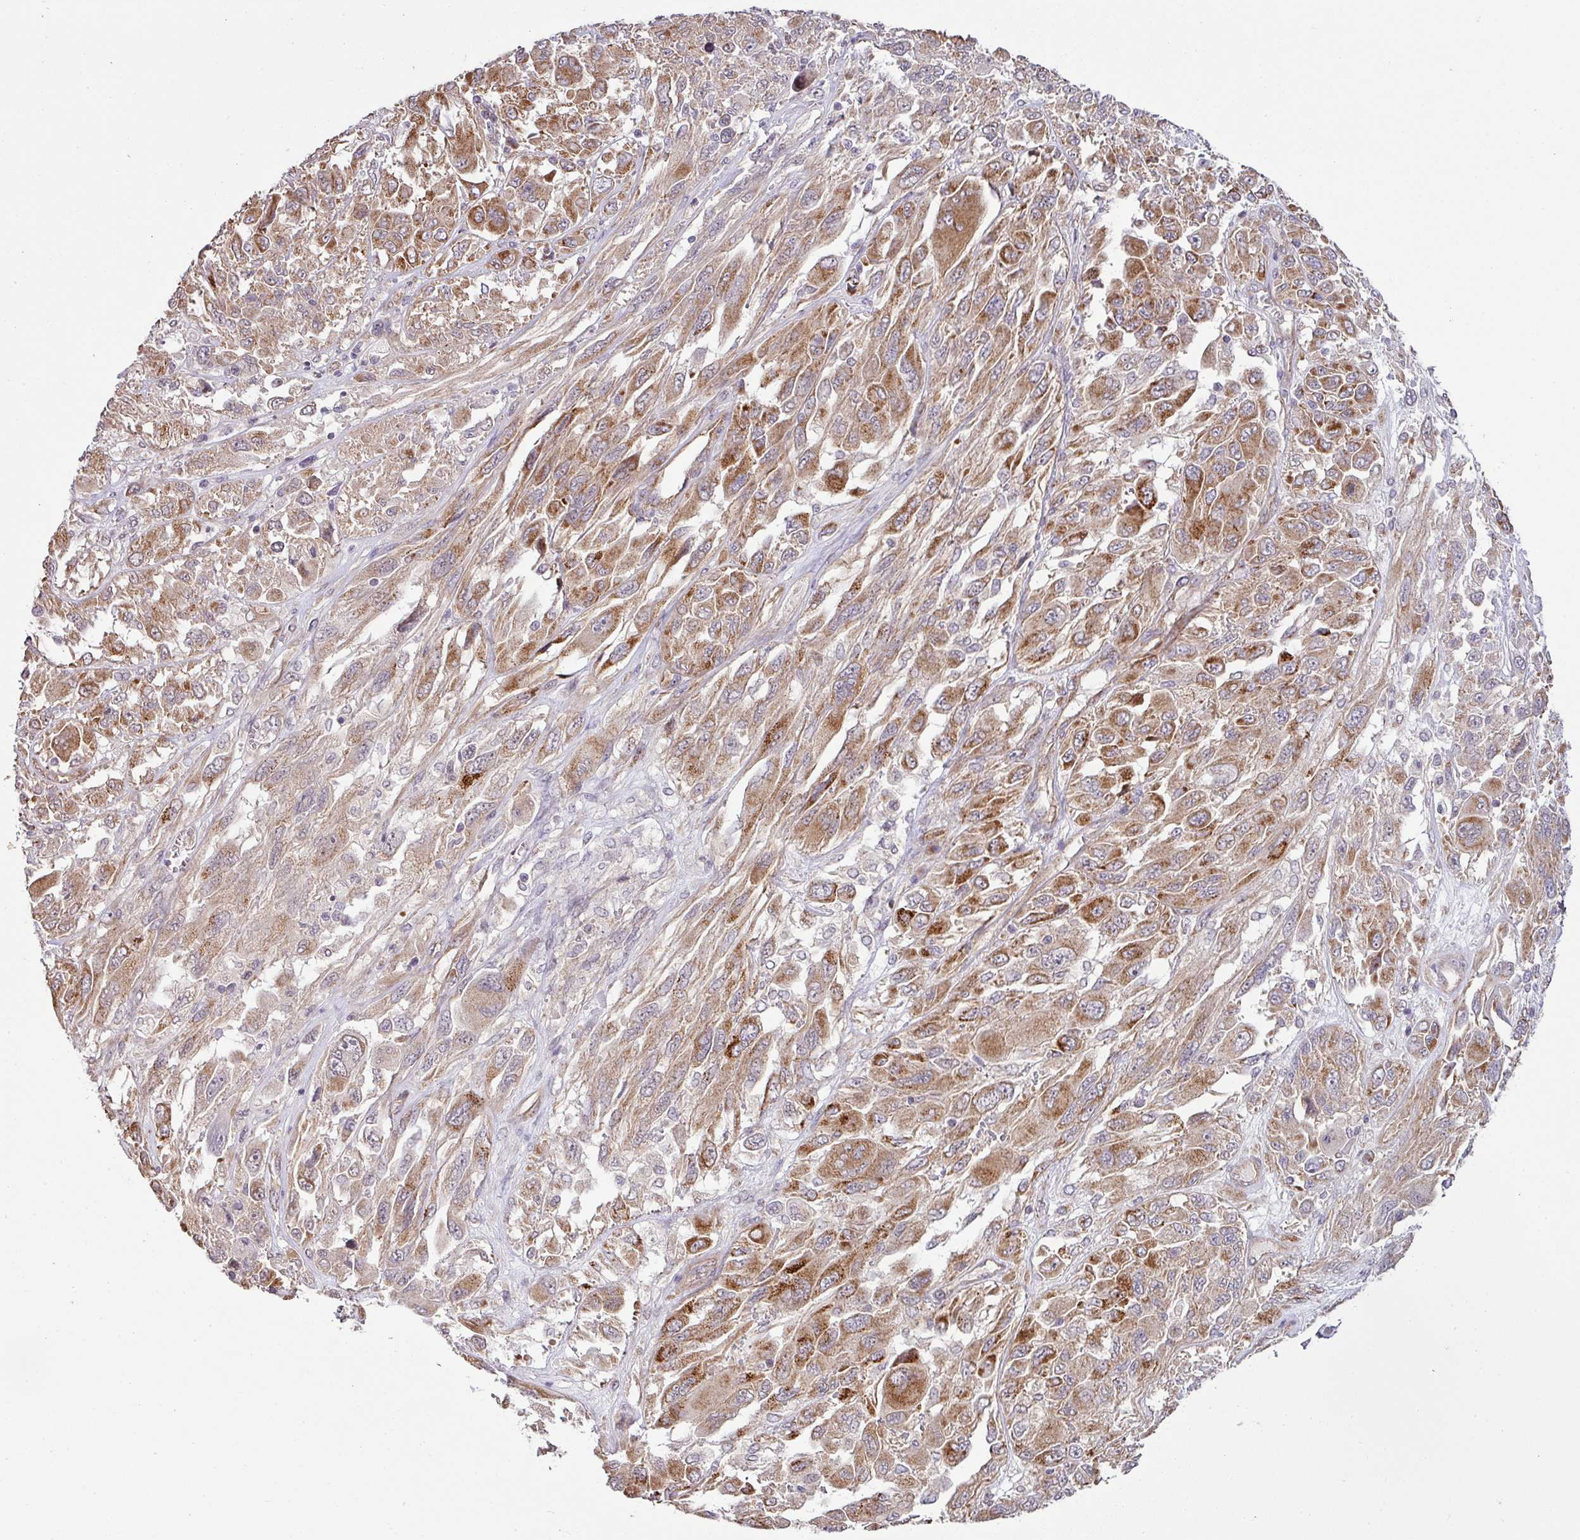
{"staining": {"intensity": "moderate", "quantity": ">75%", "location": "cytoplasmic/membranous"}, "tissue": "melanoma", "cell_type": "Tumor cells", "image_type": "cancer", "snomed": [{"axis": "morphology", "description": "Malignant melanoma, NOS"}, {"axis": "topography", "description": "Skin"}], "caption": "Immunohistochemical staining of human melanoma reveals medium levels of moderate cytoplasmic/membranous positivity in approximately >75% of tumor cells.", "gene": "TIMMDC1", "patient": {"sex": "female", "age": 91}}